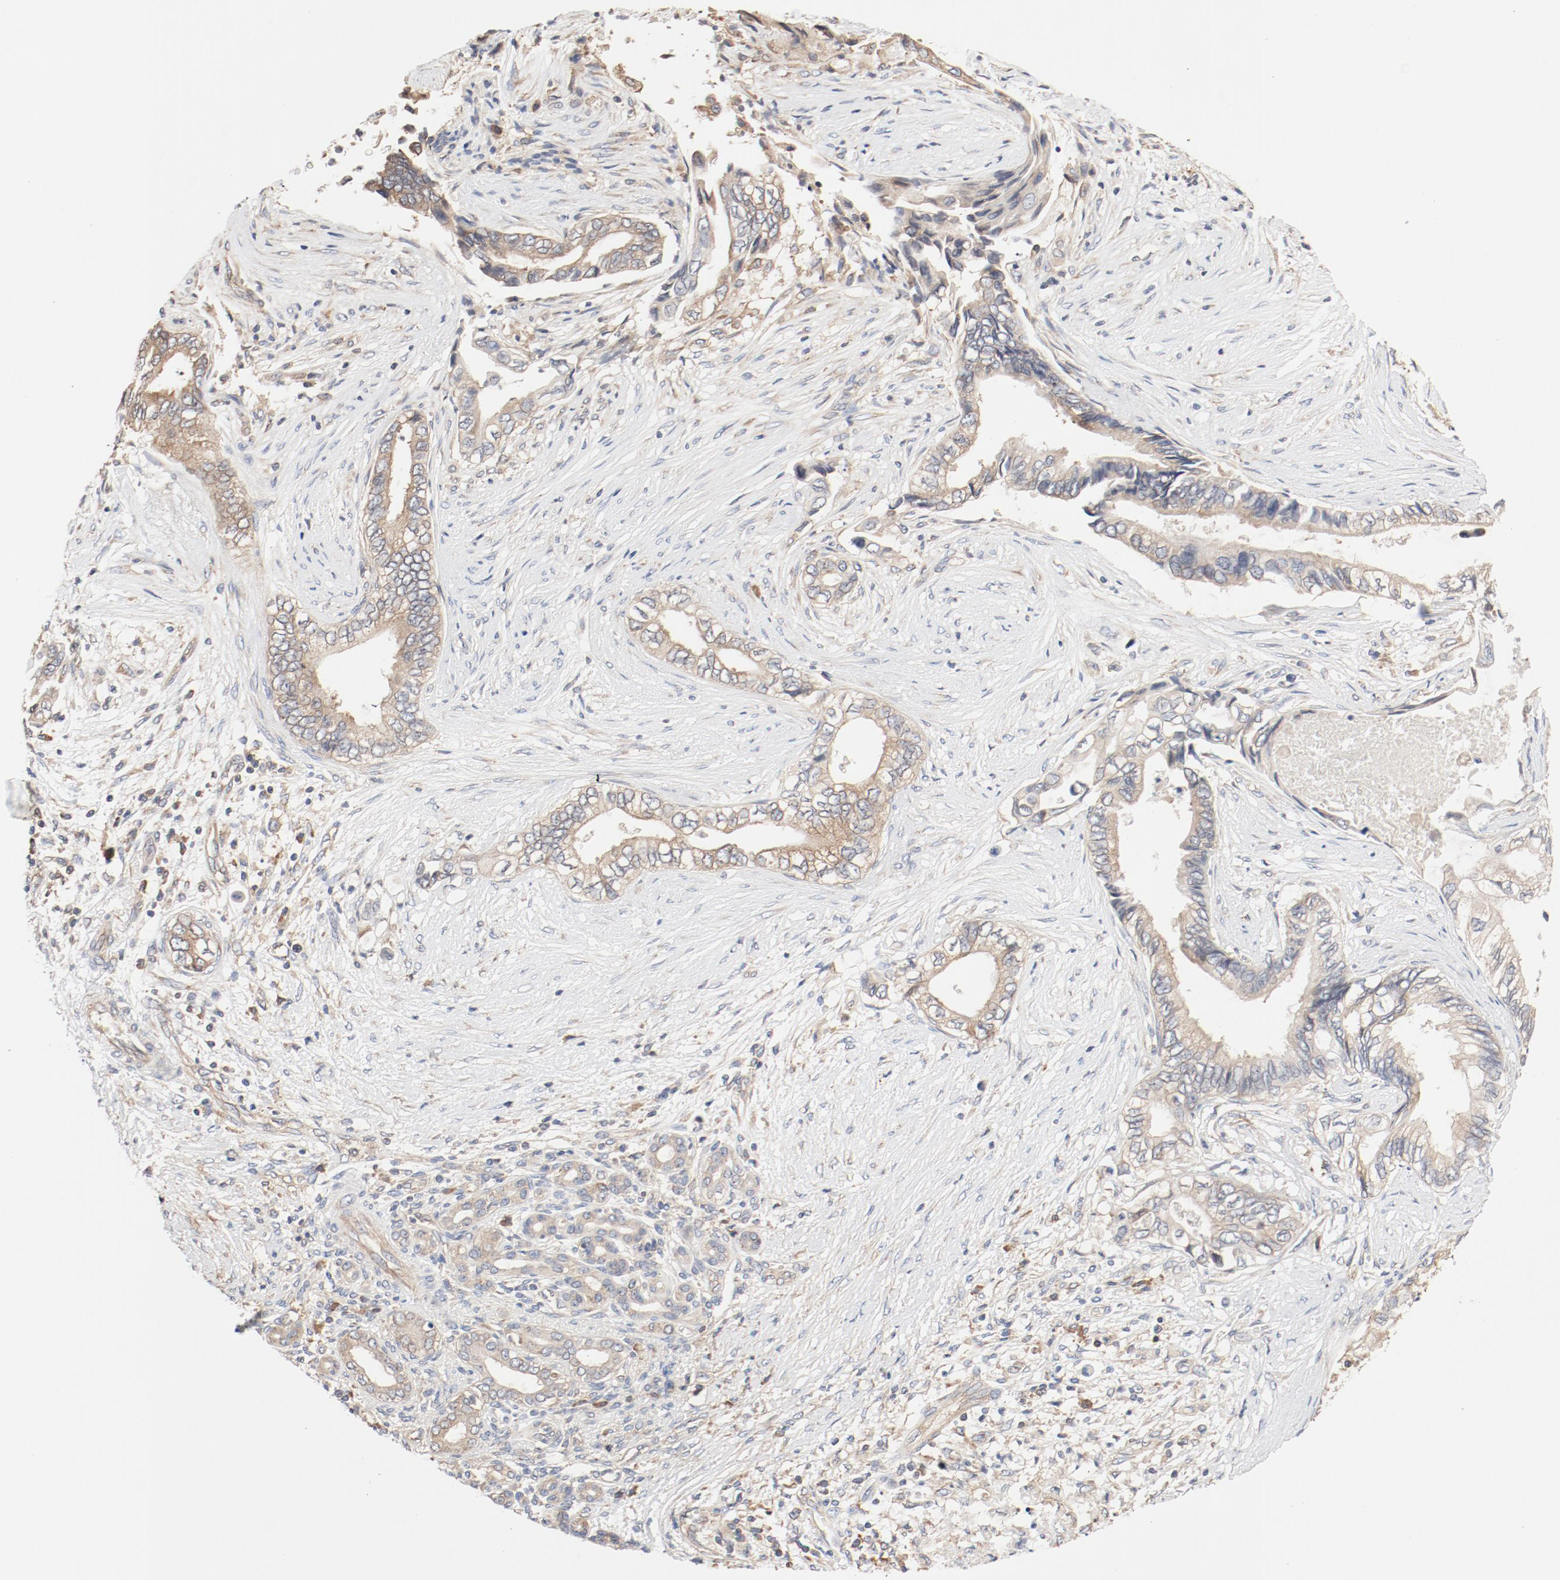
{"staining": {"intensity": "moderate", "quantity": ">75%", "location": "cytoplasmic/membranous"}, "tissue": "pancreatic cancer", "cell_type": "Tumor cells", "image_type": "cancer", "snomed": [{"axis": "morphology", "description": "Adenocarcinoma, NOS"}, {"axis": "topography", "description": "Pancreas"}], "caption": "Immunohistochemistry (DAB) staining of human pancreatic adenocarcinoma demonstrates moderate cytoplasmic/membranous protein staining in approximately >75% of tumor cells.", "gene": "RPS6", "patient": {"sex": "female", "age": 66}}